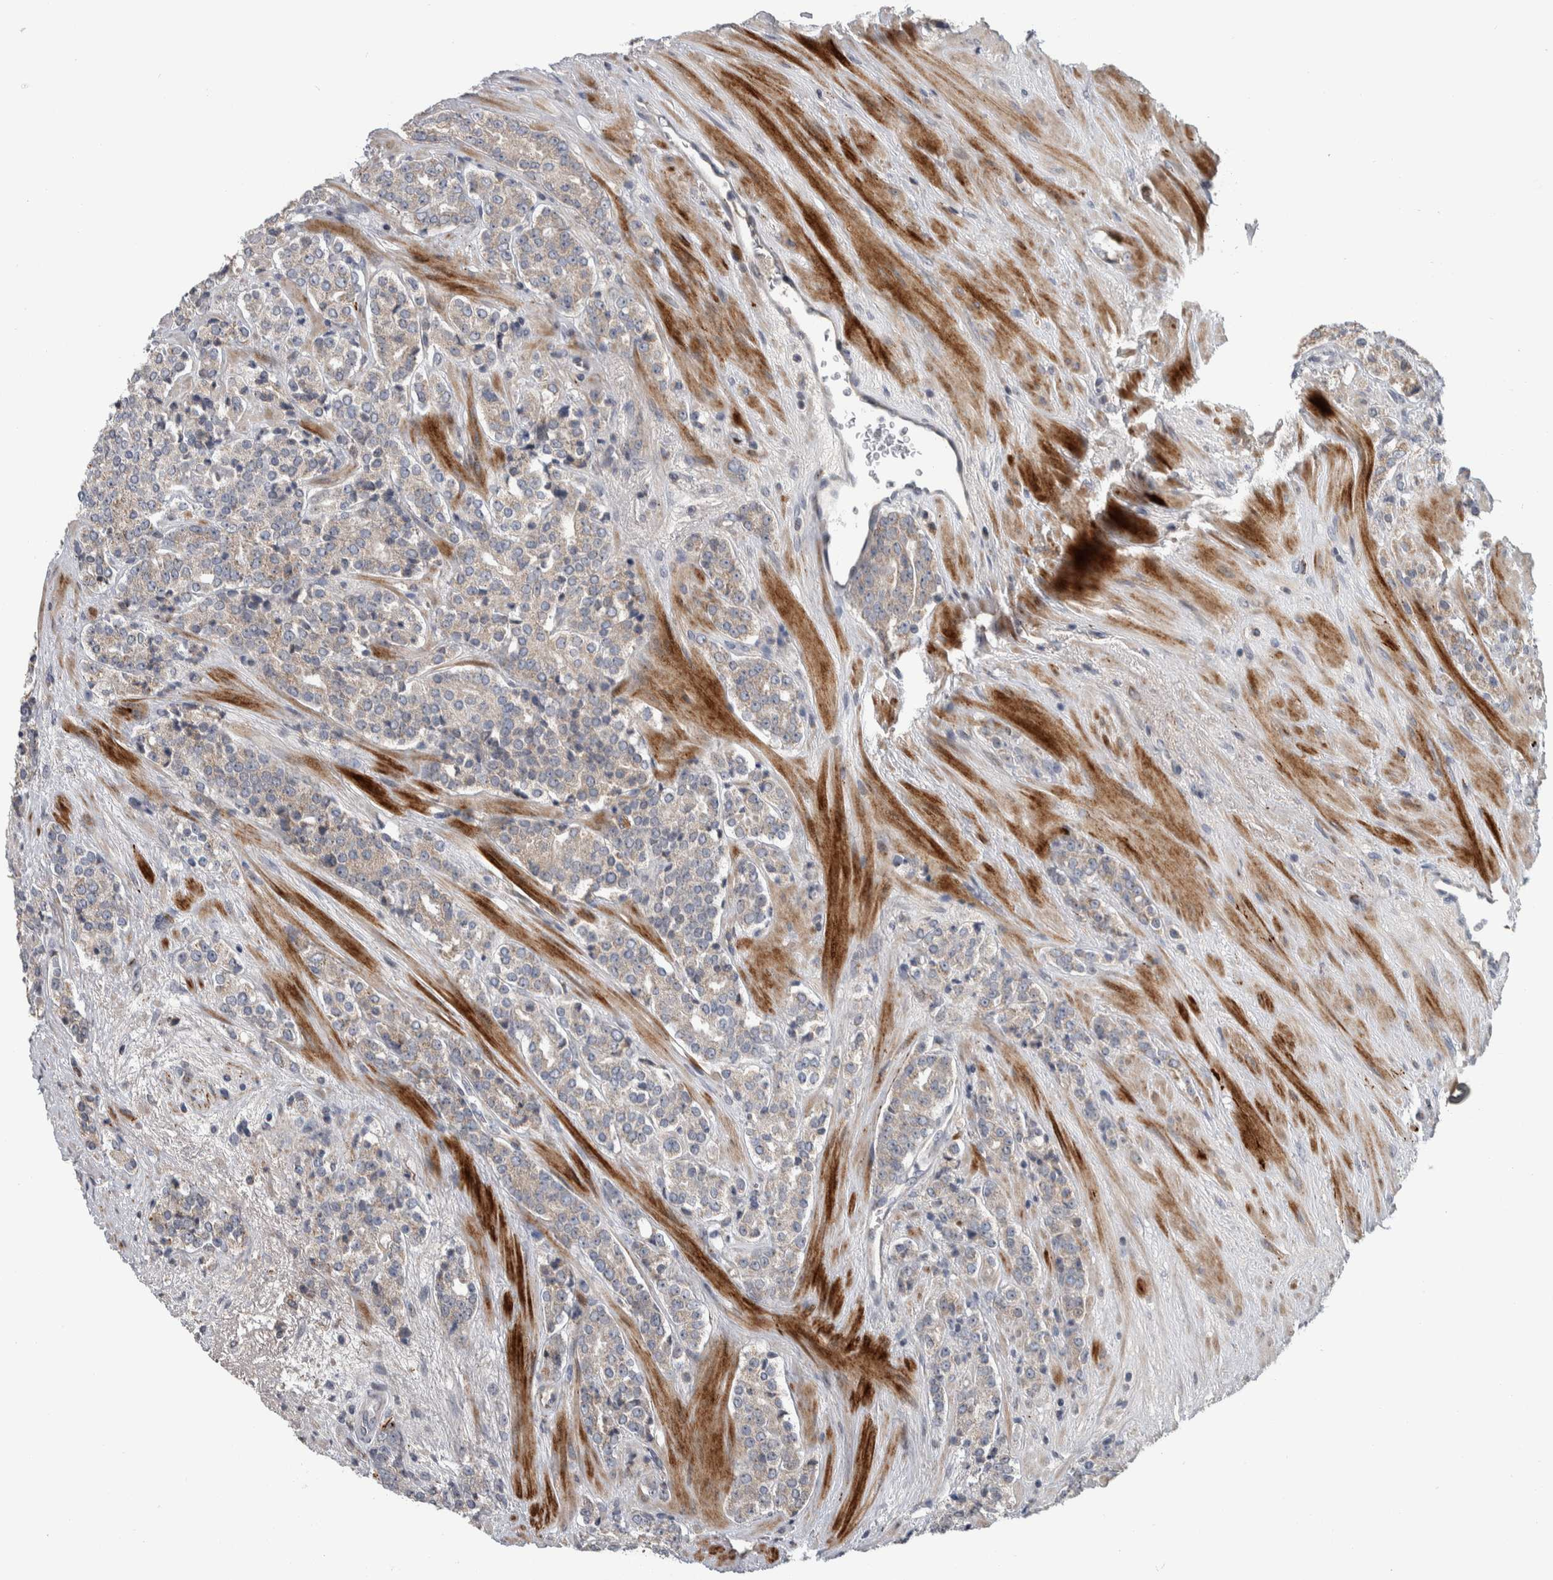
{"staining": {"intensity": "weak", "quantity": "<25%", "location": "cytoplasmic/membranous"}, "tissue": "prostate cancer", "cell_type": "Tumor cells", "image_type": "cancer", "snomed": [{"axis": "morphology", "description": "Adenocarcinoma, High grade"}, {"axis": "topography", "description": "Prostate"}], "caption": "DAB immunohistochemical staining of prostate cancer reveals no significant positivity in tumor cells.", "gene": "FAM83G", "patient": {"sex": "male", "age": 71}}